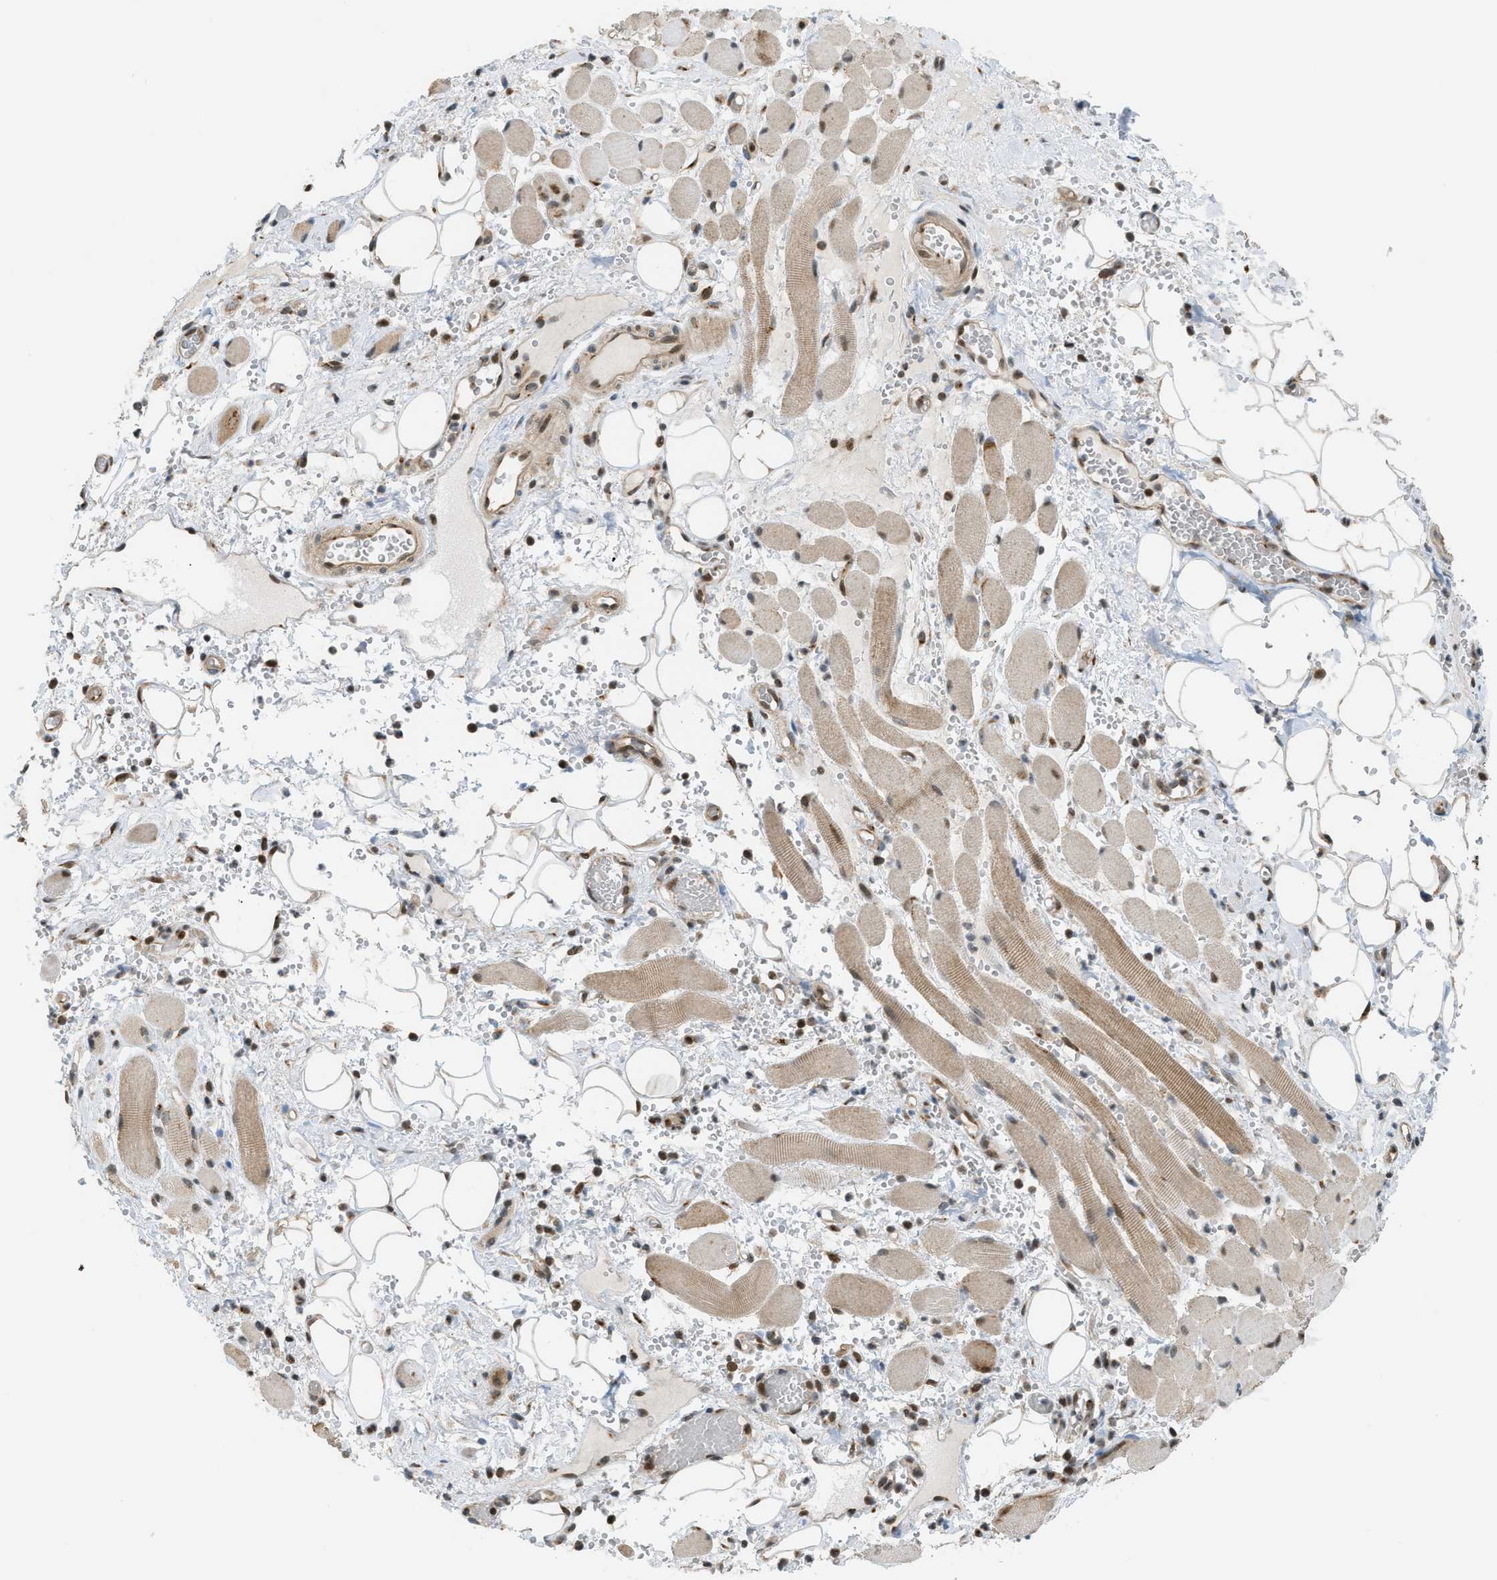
{"staining": {"intensity": "moderate", "quantity": ">75%", "location": "cytoplasmic/membranous,nuclear"}, "tissue": "adipose tissue", "cell_type": "Adipocytes", "image_type": "normal", "snomed": [{"axis": "morphology", "description": "Squamous cell carcinoma, NOS"}, {"axis": "topography", "description": "Oral tissue"}, {"axis": "topography", "description": "Head-Neck"}], "caption": "About >75% of adipocytes in unremarkable adipose tissue display moderate cytoplasmic/membranous,nuclear protein expression as visualized by brown immunohistochemical staining.", "gene": "CCDC186", "patient": {"sex": "female", "age": 50}}